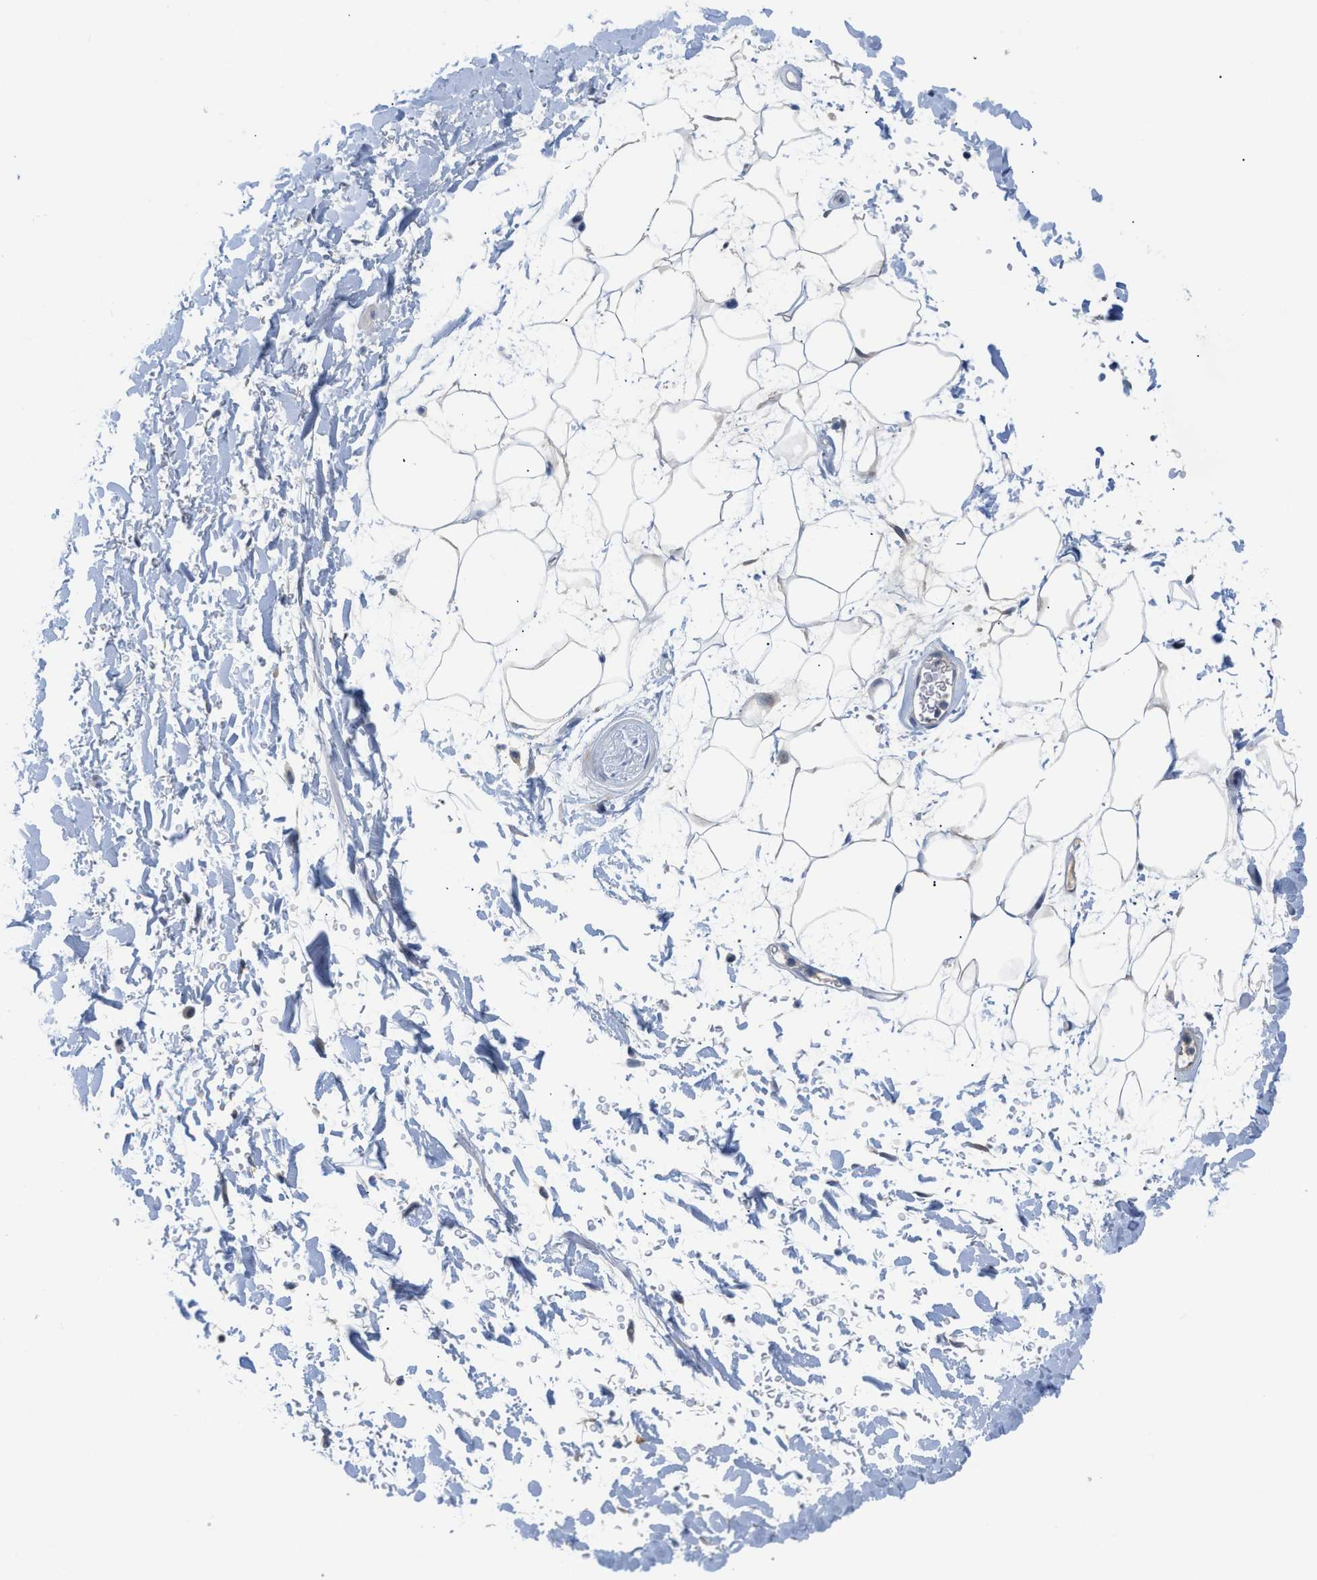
{"staining": {"intensity": "negative", "quantity": "none", "location": "none"}, "tissue": "adipose tissue", "cell_type": "Adipocytes", "image_type": "normal", "snomed": [{"axis": "morphology", "description": "Normal tissue, NOS"}, {"axis": "topography", "description": "Soft tissue"}], "caption": "Immunohistochemistry photomicrograph of benign adipose tissue stained for a protein (brown), which reveals no expression in adipocytes. (DAB IHC with hematoxylin counter stain).", "gene": "OR9K2", "patient": {"sex": "male", "age": 72}}